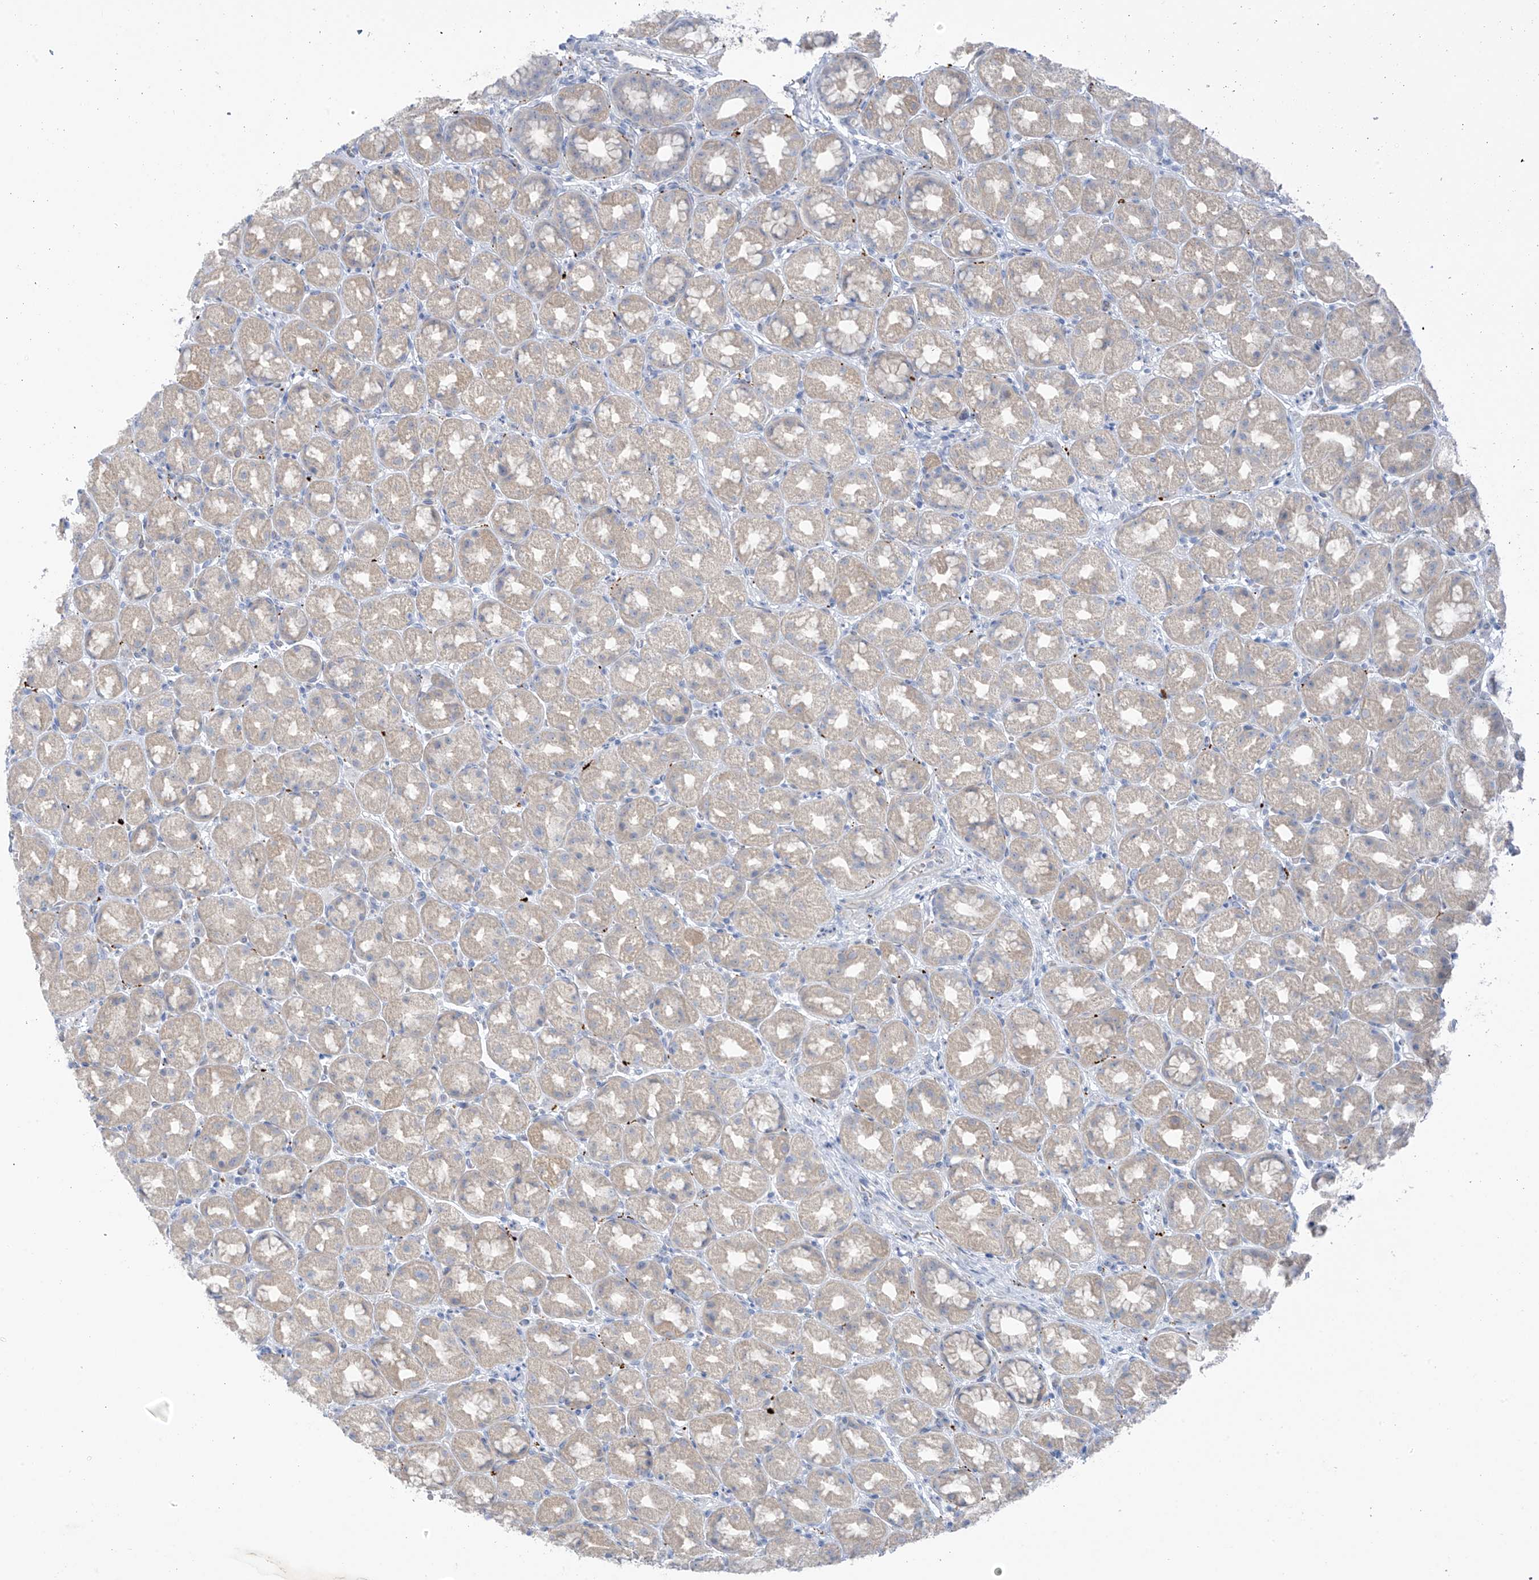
{"staining": {"intensity": "negative", "quantity": "none", "location": "none"}, "tissue": "stomach", "cell_type": "Glandular cells", "image_type": "normal", "snomed": [{"axis": "morphology", "description": "Normal tissue, NOS"}, {"axis": "topography", "description": "Stomach, upper"}], "caption": "This is an immunohistochemistry histopathology image of benign human stomach. There is no positivity in glandular cells.", "gene": "ZNF793", "patient": {"sex": "male", "age": 68}}